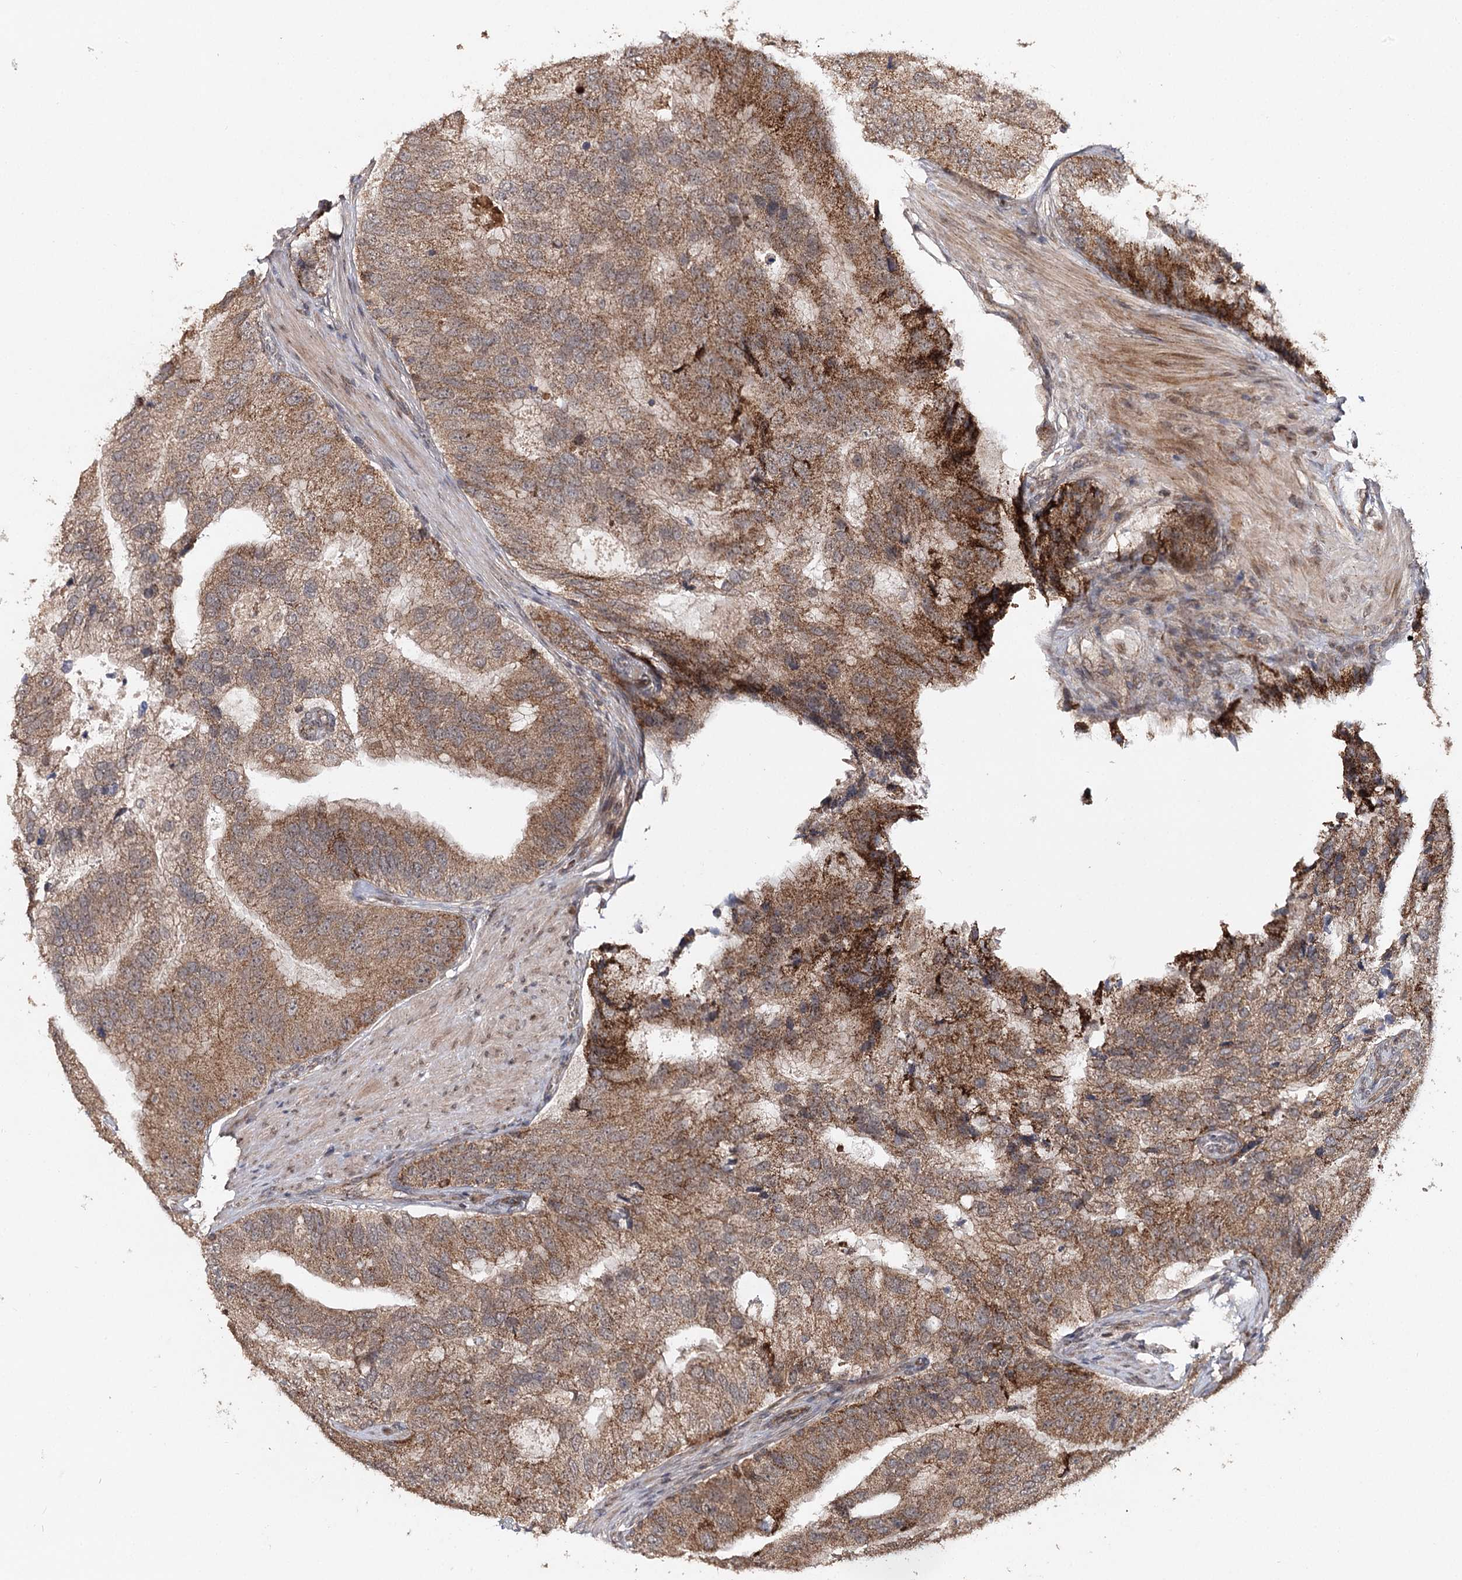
{"staining": {"intensity": "moderate", "quantity": ">75%", "location": "cytoplasmic/membranous"}, "tissue": "prostate cancer", "cell_type": "Tumor cells", "image_type": "cancer", "snomed": [{"axis": "morphology", "description": "Adenocarcinoma, High grade"}, {"axis": "topography", "description": "Prostate"}], "caption": "A high-resolution photomicrograph shows immunohistochemistry staining of prostate cancer, which reveals moderate cytoplasmic/membranous staining in approximately >75% of tumor cells.", "gene": "ZNRF3", "patient": {"sex": "male", "age": 70}}